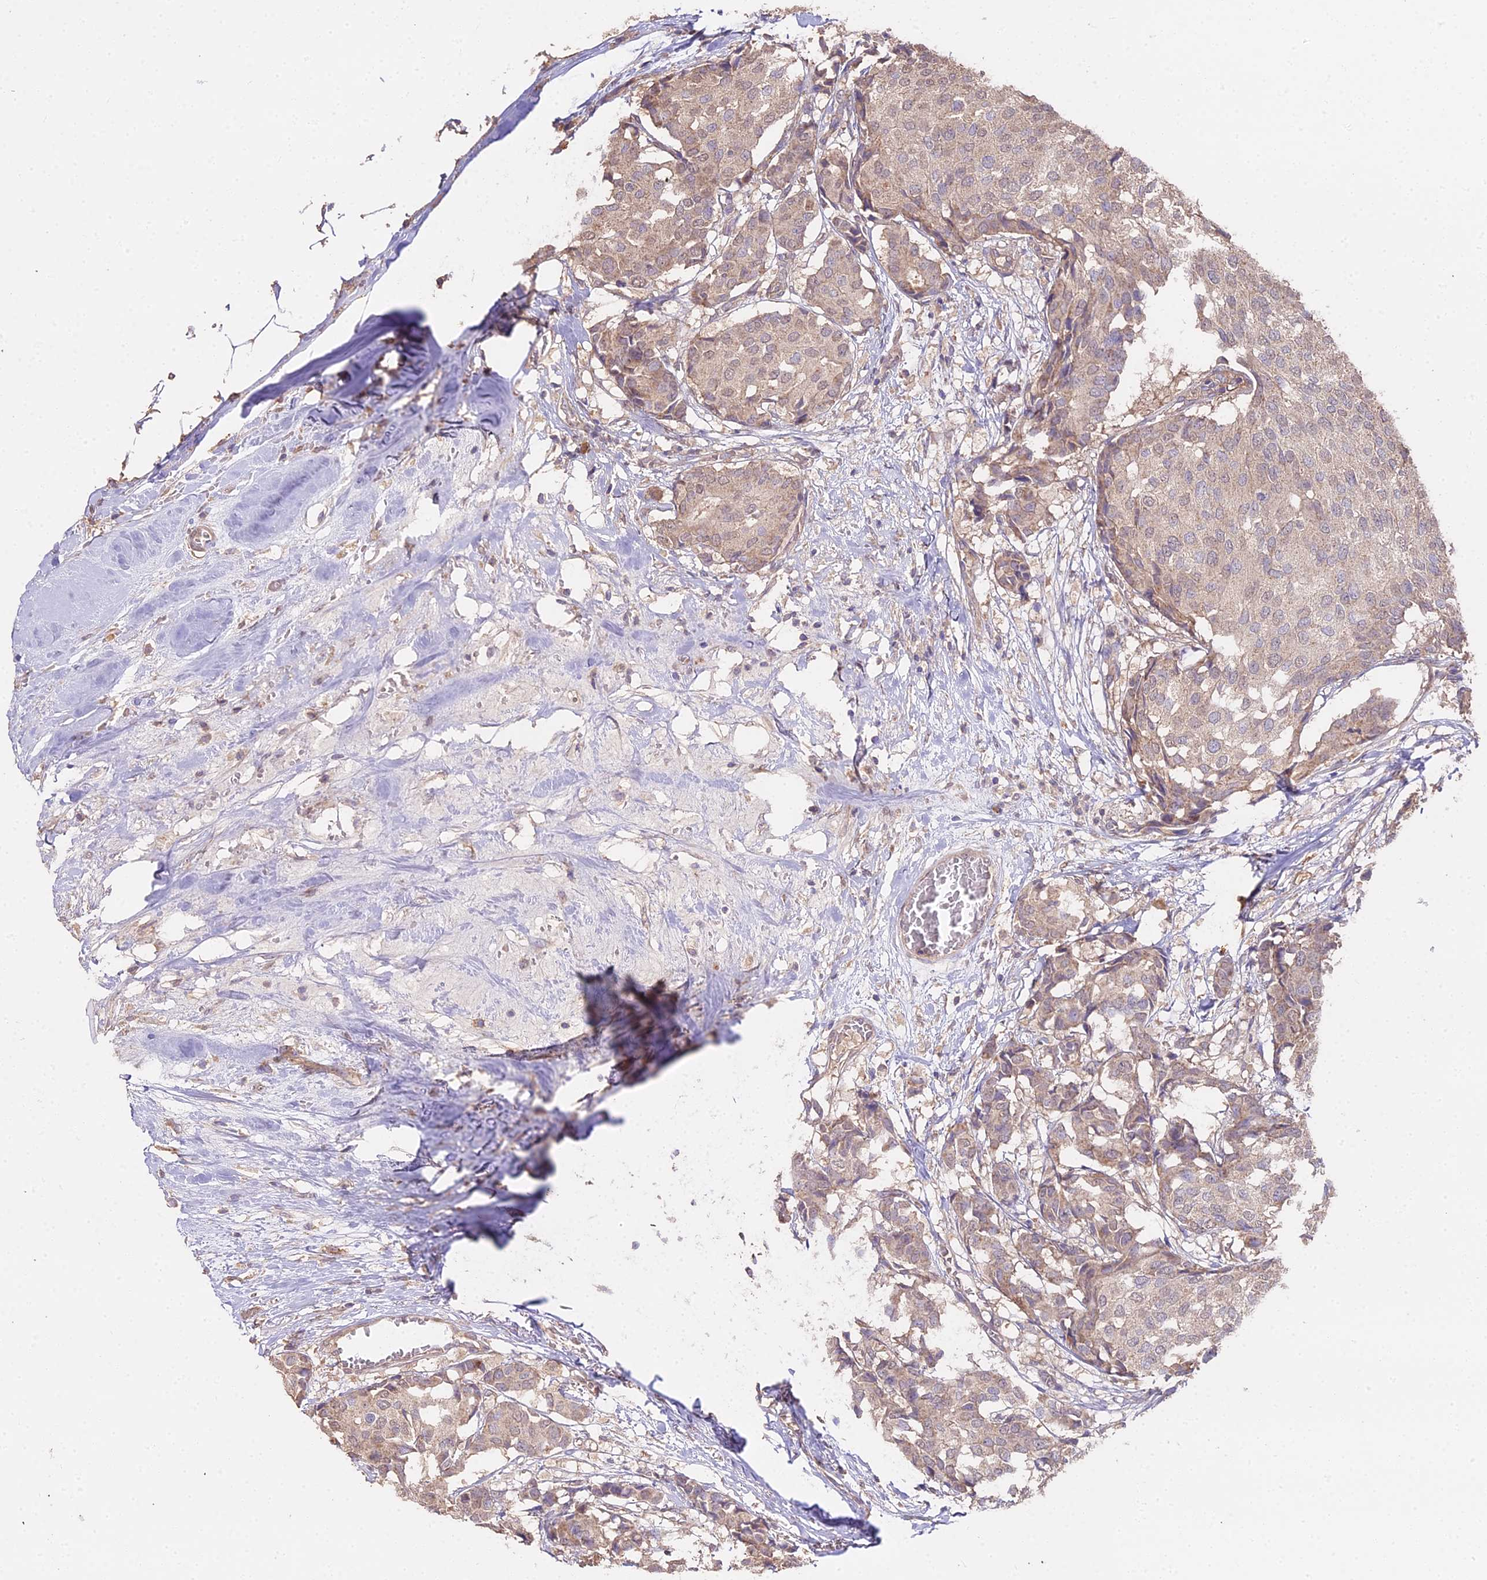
{"staining": {"intensity": "weak", "quantity": "25%-75%", "location": "cytoplasmic/membranous"}, "tissue": "breast cancer", "cell_type": "Tumor cells", "image_type": "cancer", "snomed": [{"axis": "morphology", "description": "Duct carcinoma"}, {"axis": "topography", "description": "Breast"}], "caption": "Immunohistochemical staining of breast cancer (invasive ductal carcinoma) demonstrates low levels of weak cytoplasmic/membranous staining in approximately 25%-75% of tumor cells.", "gene": "METTL13", "patient": {"sex": "female", "age": 75}}